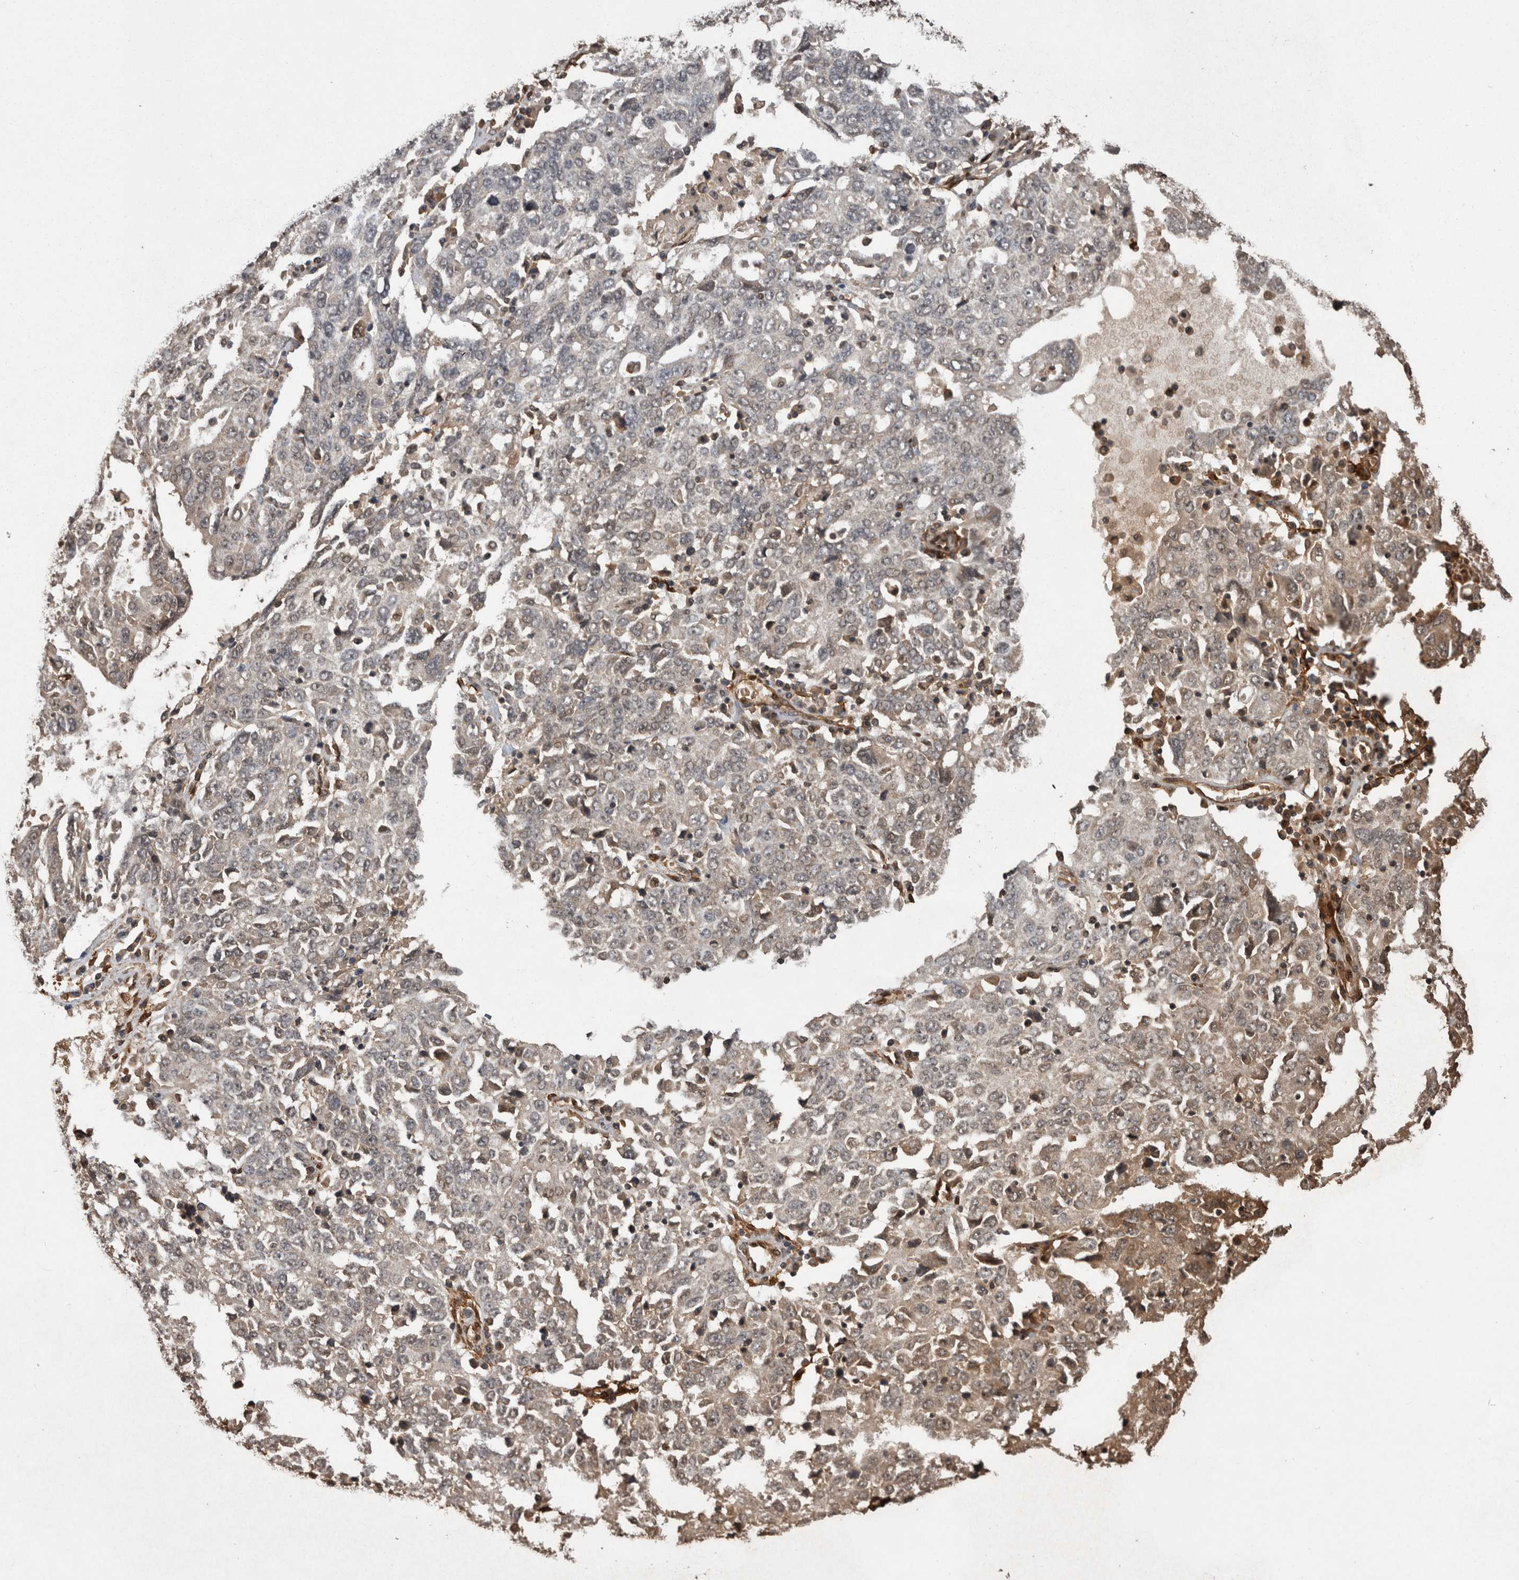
{"staining": {"intensity": "weak", "quantity": "<25%", "location": "cytoplasmic/membranous,nuclear"}, "tissue": "ovarian cancer", "cell_type": "Tumor cells", "image_type": "cancer", "snomed": [{"axis": "morphology", "description": "Carcinoma, endometroid"}, {"axis": "topography", "description": "Ovary"}], "caption": "Immunohistochemical staining of ovarian endometroid carcinoma shows no significant positivity in tumor cells. (DAB (3,3'-diaminobenzidine) immunohistochemistry (IHC) visualized using brightfield microscopy, high magnification).", "gene": "LXN", "patient": {"sex": "female", "age": 62}}